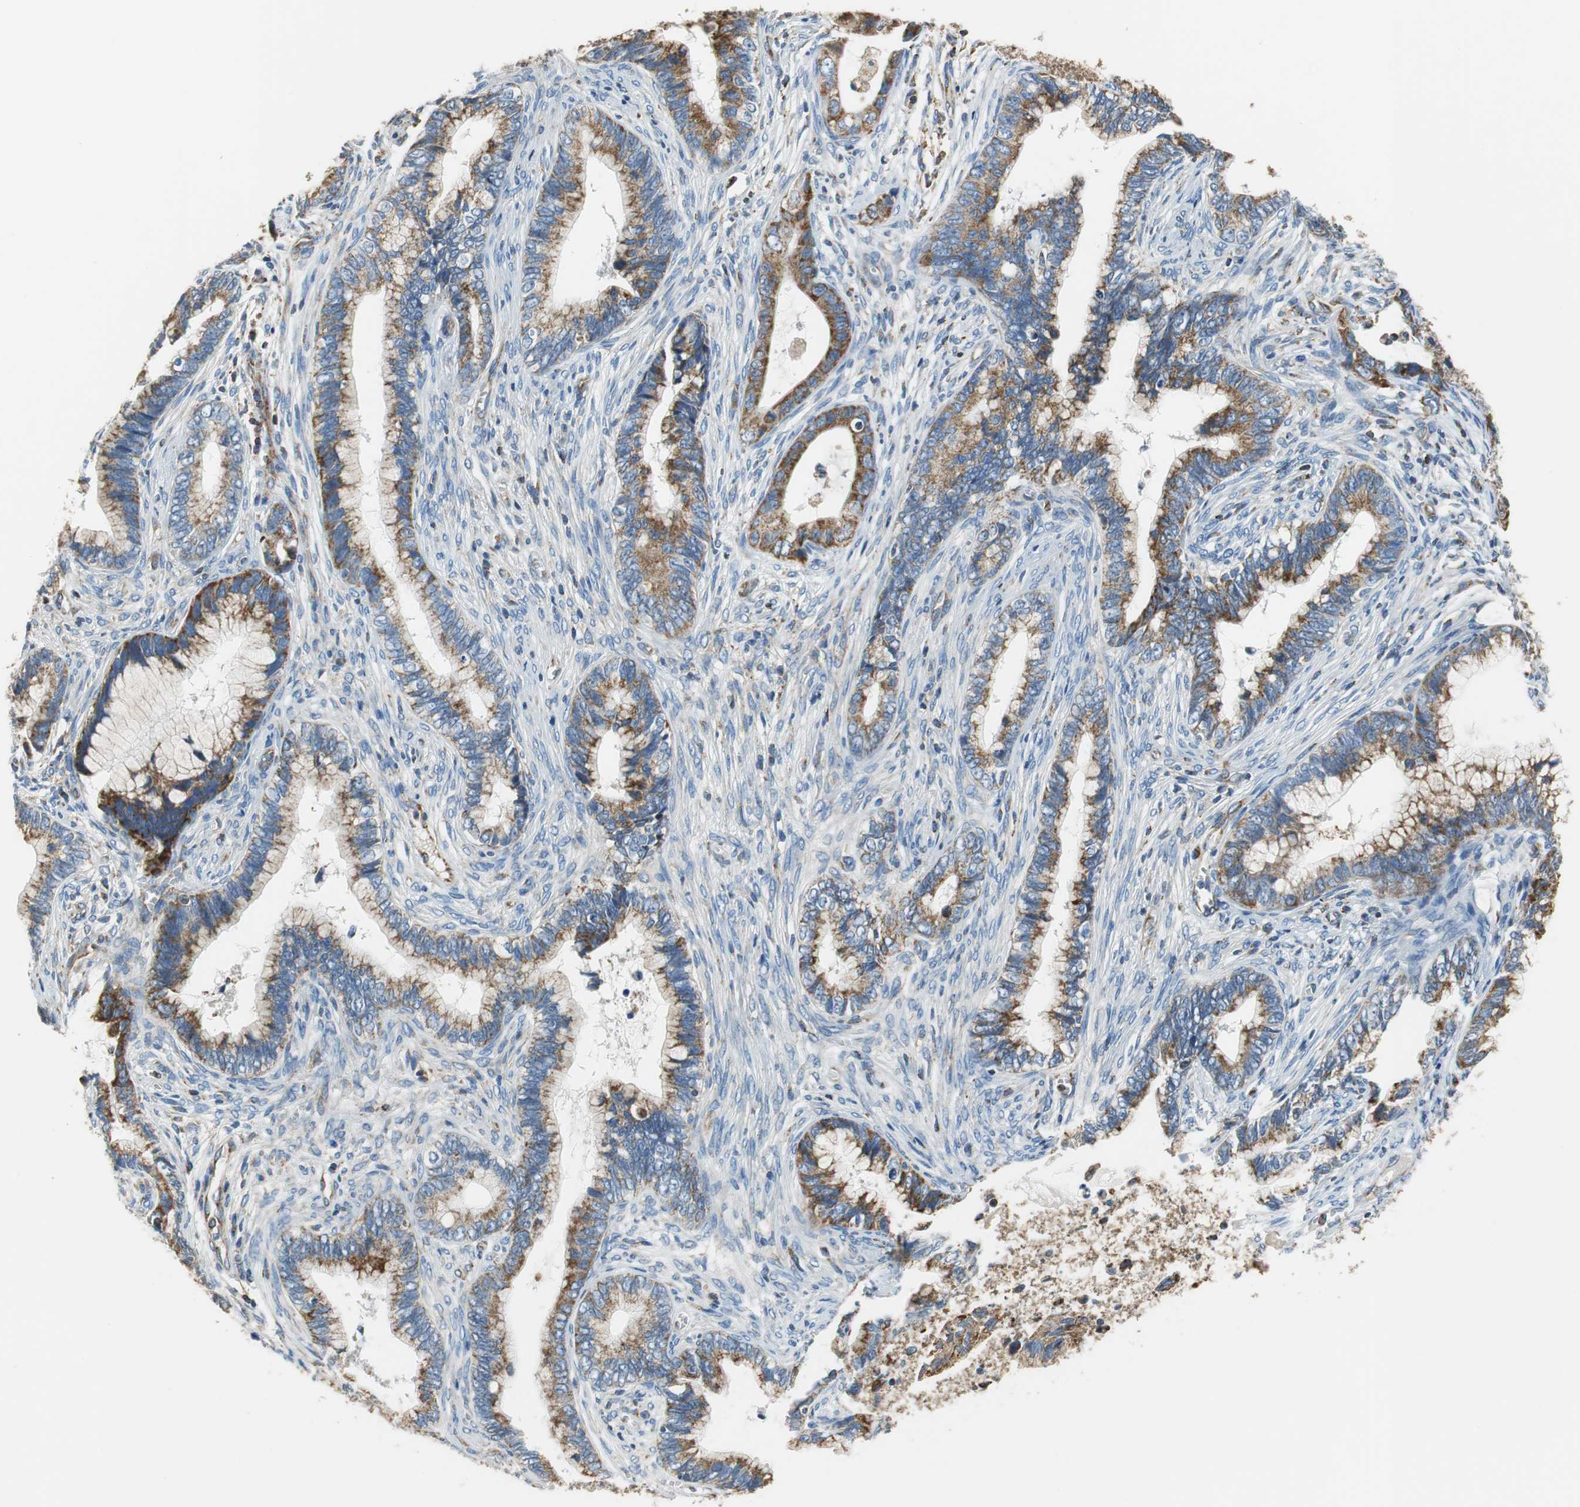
{"staining": {"intensity": "strong", "quantity": ">75%", "location": "cytoplasmic/membranous"}, "tissue": "cervical cancer", "cell_type": "Tumor cells", "image_type": "cancer", "snomed": [{"axis": "morphology", "description": "Adenocarcinoma, NOS"}, {"axis": "topography", "description": "Cervix"}], "caption": "Cervical cancer (adenocarcinoma) stained with DAB (3,3'-diaminobenzidine) immunohistochemistry demonstrates high levels of strong cytoplasmic/membranous staining in about >75% of tumor cells.", "gene": "GSTK1", "patient": {"sex": "female", "age": 44}}